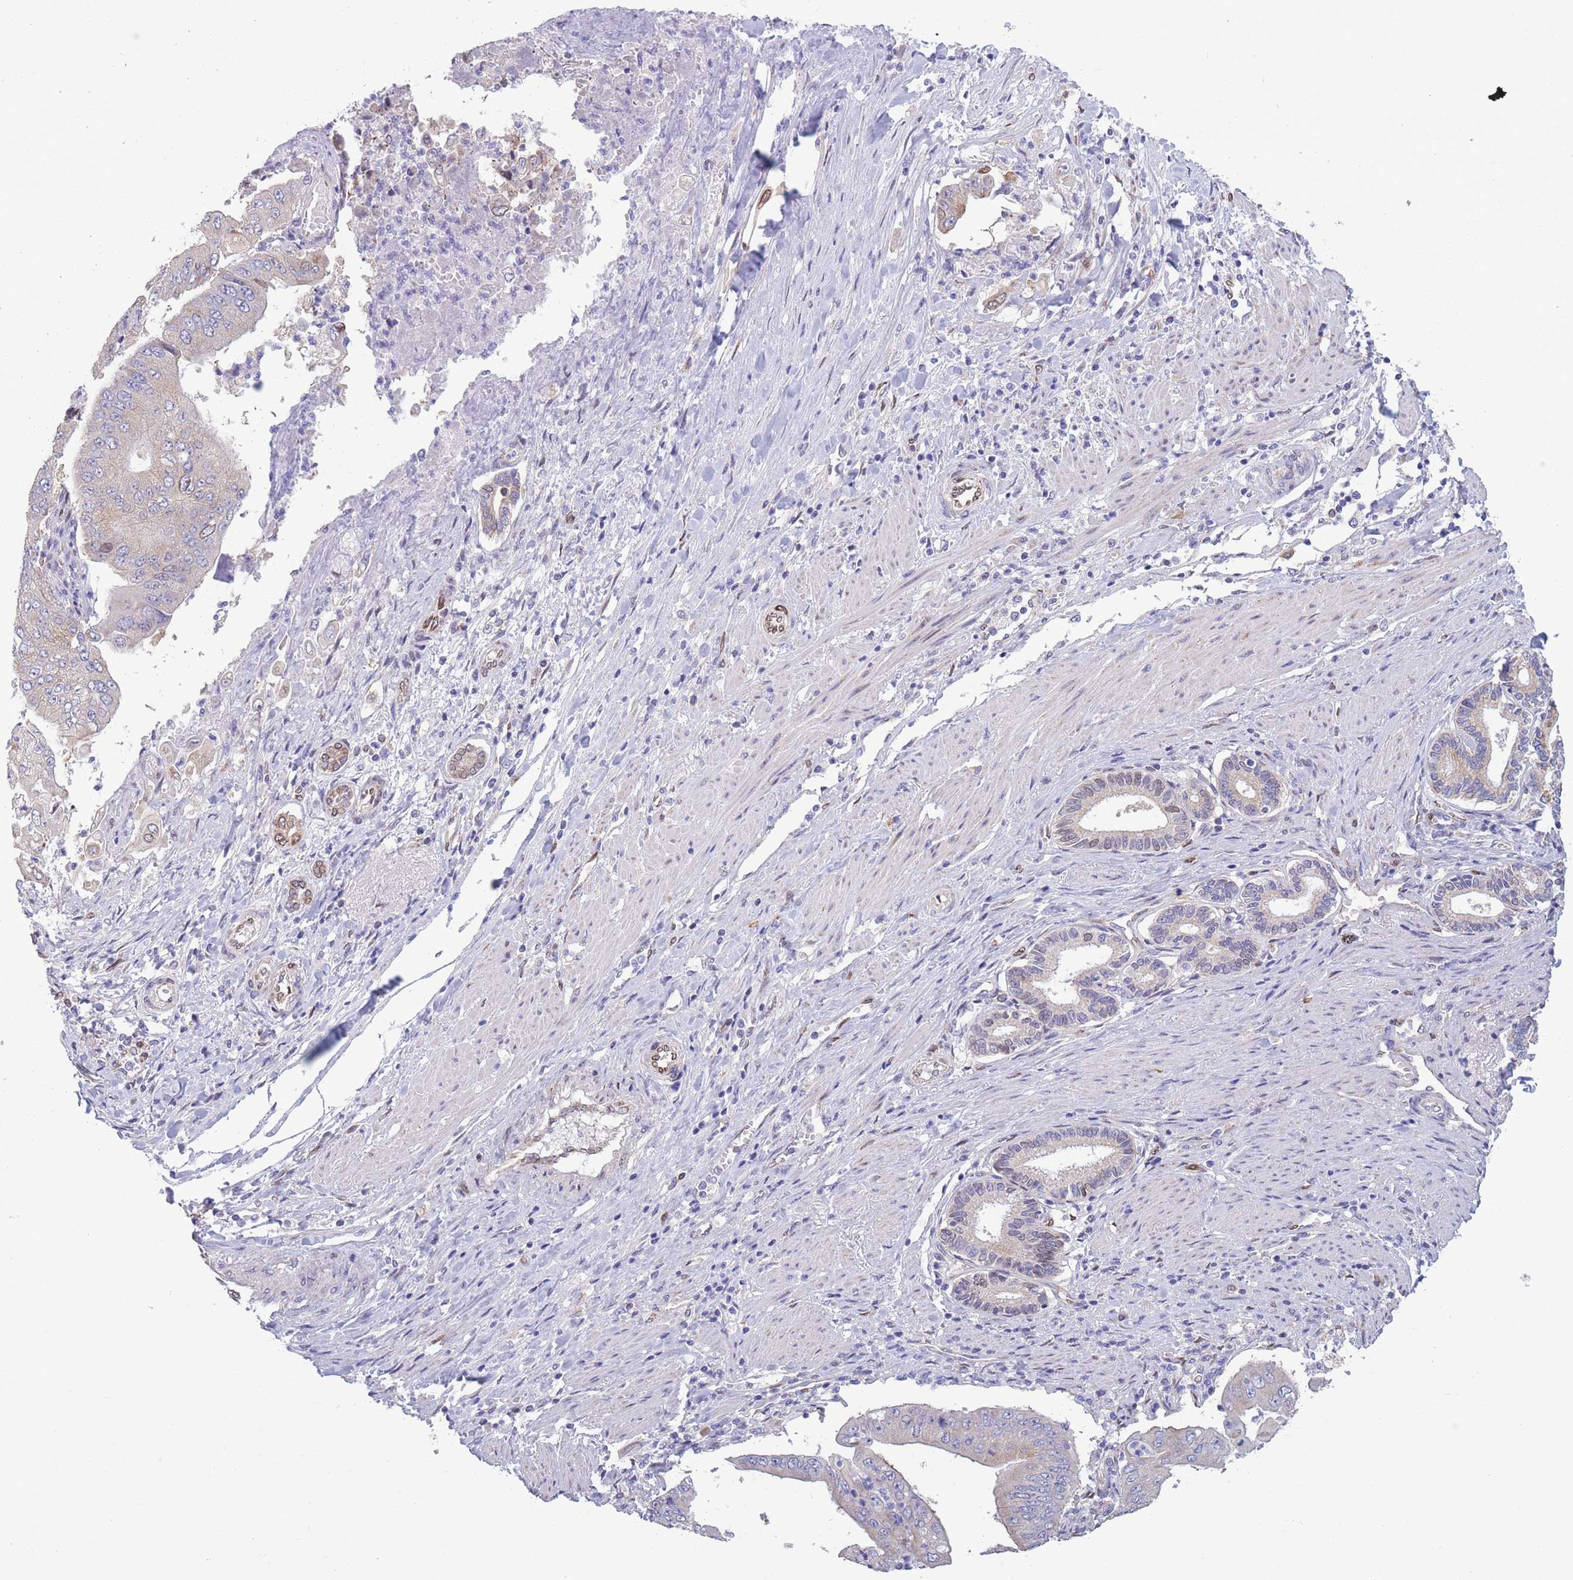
{"staining": {"intensity": "weak", "quantity": "25%-75%", "location": "cytoplasmic/membranous"}, "tissue": "pancreatic cancer", "cell_type": "Tumor cells", "image_type": "cancer", "snomed": [{"axis": "morphology", "description": "Adenocarcinoma, NOS"}, {"axis": "topography", "description": "Pancreas"}], "caption": "Immunohistochemistry (IHC) (DAB (3,3'-diaminobenzidine)) staining of human pancreatic adenocarcinoma exhibits weak cytoplasmic/membranous protein positivity in approximately 25%-75% of tumor cells.", "gene": "PDHA1", "patient": {"sex": "female", "age": 77}}